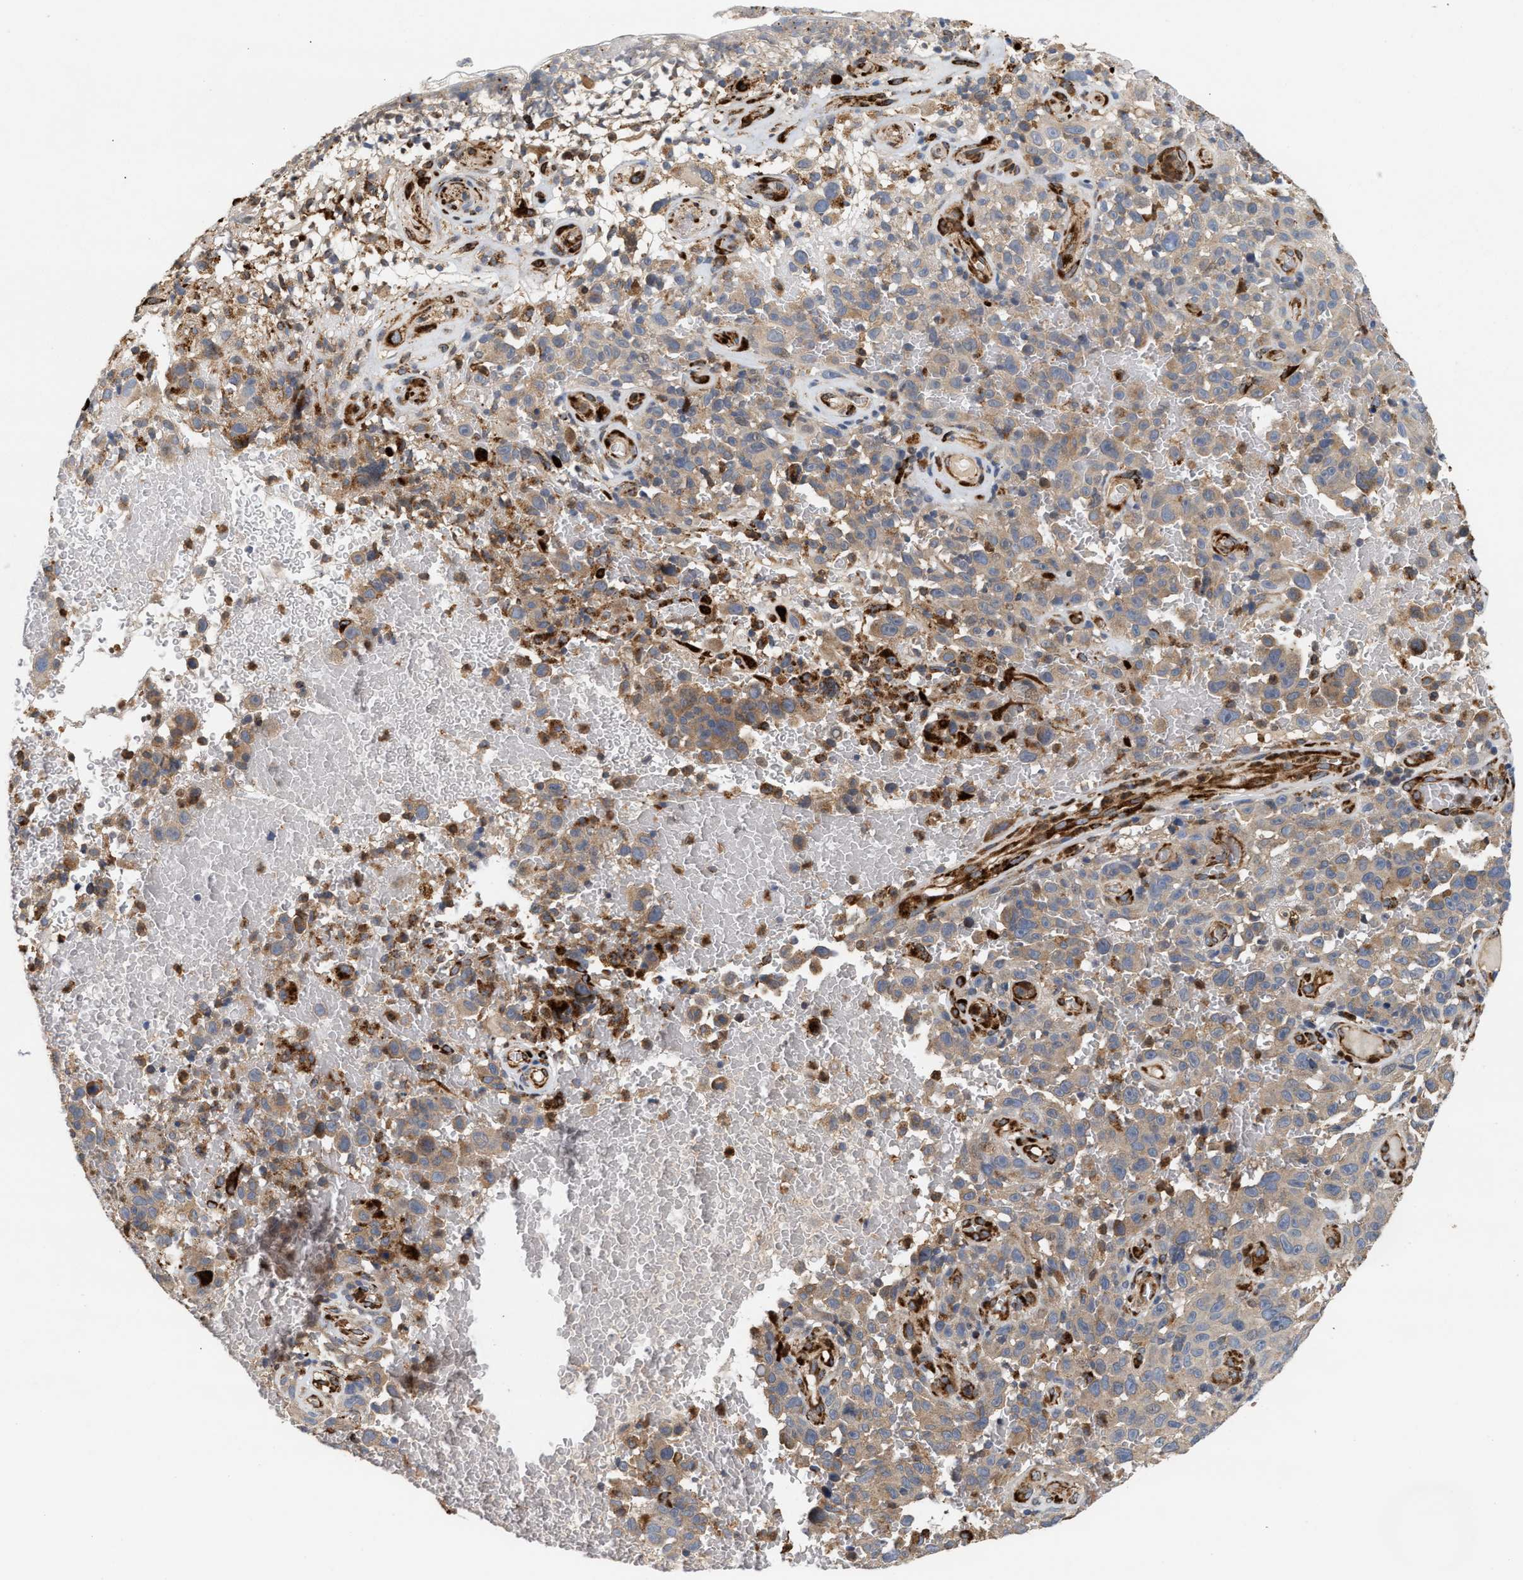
{"staining": {"intensity": "weak", "quantity": ">75%", "location": "cytoplasmic/membranous"}, "tissue": "melanoma", "cell_type": "Tumor cells", "image_type": "cancer", "snomed": [{"axis": "morphology", "description": "Malignant melanoma, NOS"}, {"axis": "topography", "description": "Skin"}], "caption": "This image reveals malignant melanoma stained with immunohistochemistry (IHC) to label a protein in brown. The cytoplasmic/membranous of tumor cells show weak positivity for the protein. Nuclei are counter-stained blue.", "gene": "PLCD1", "patient": {"sex": "female", "age": 82}}